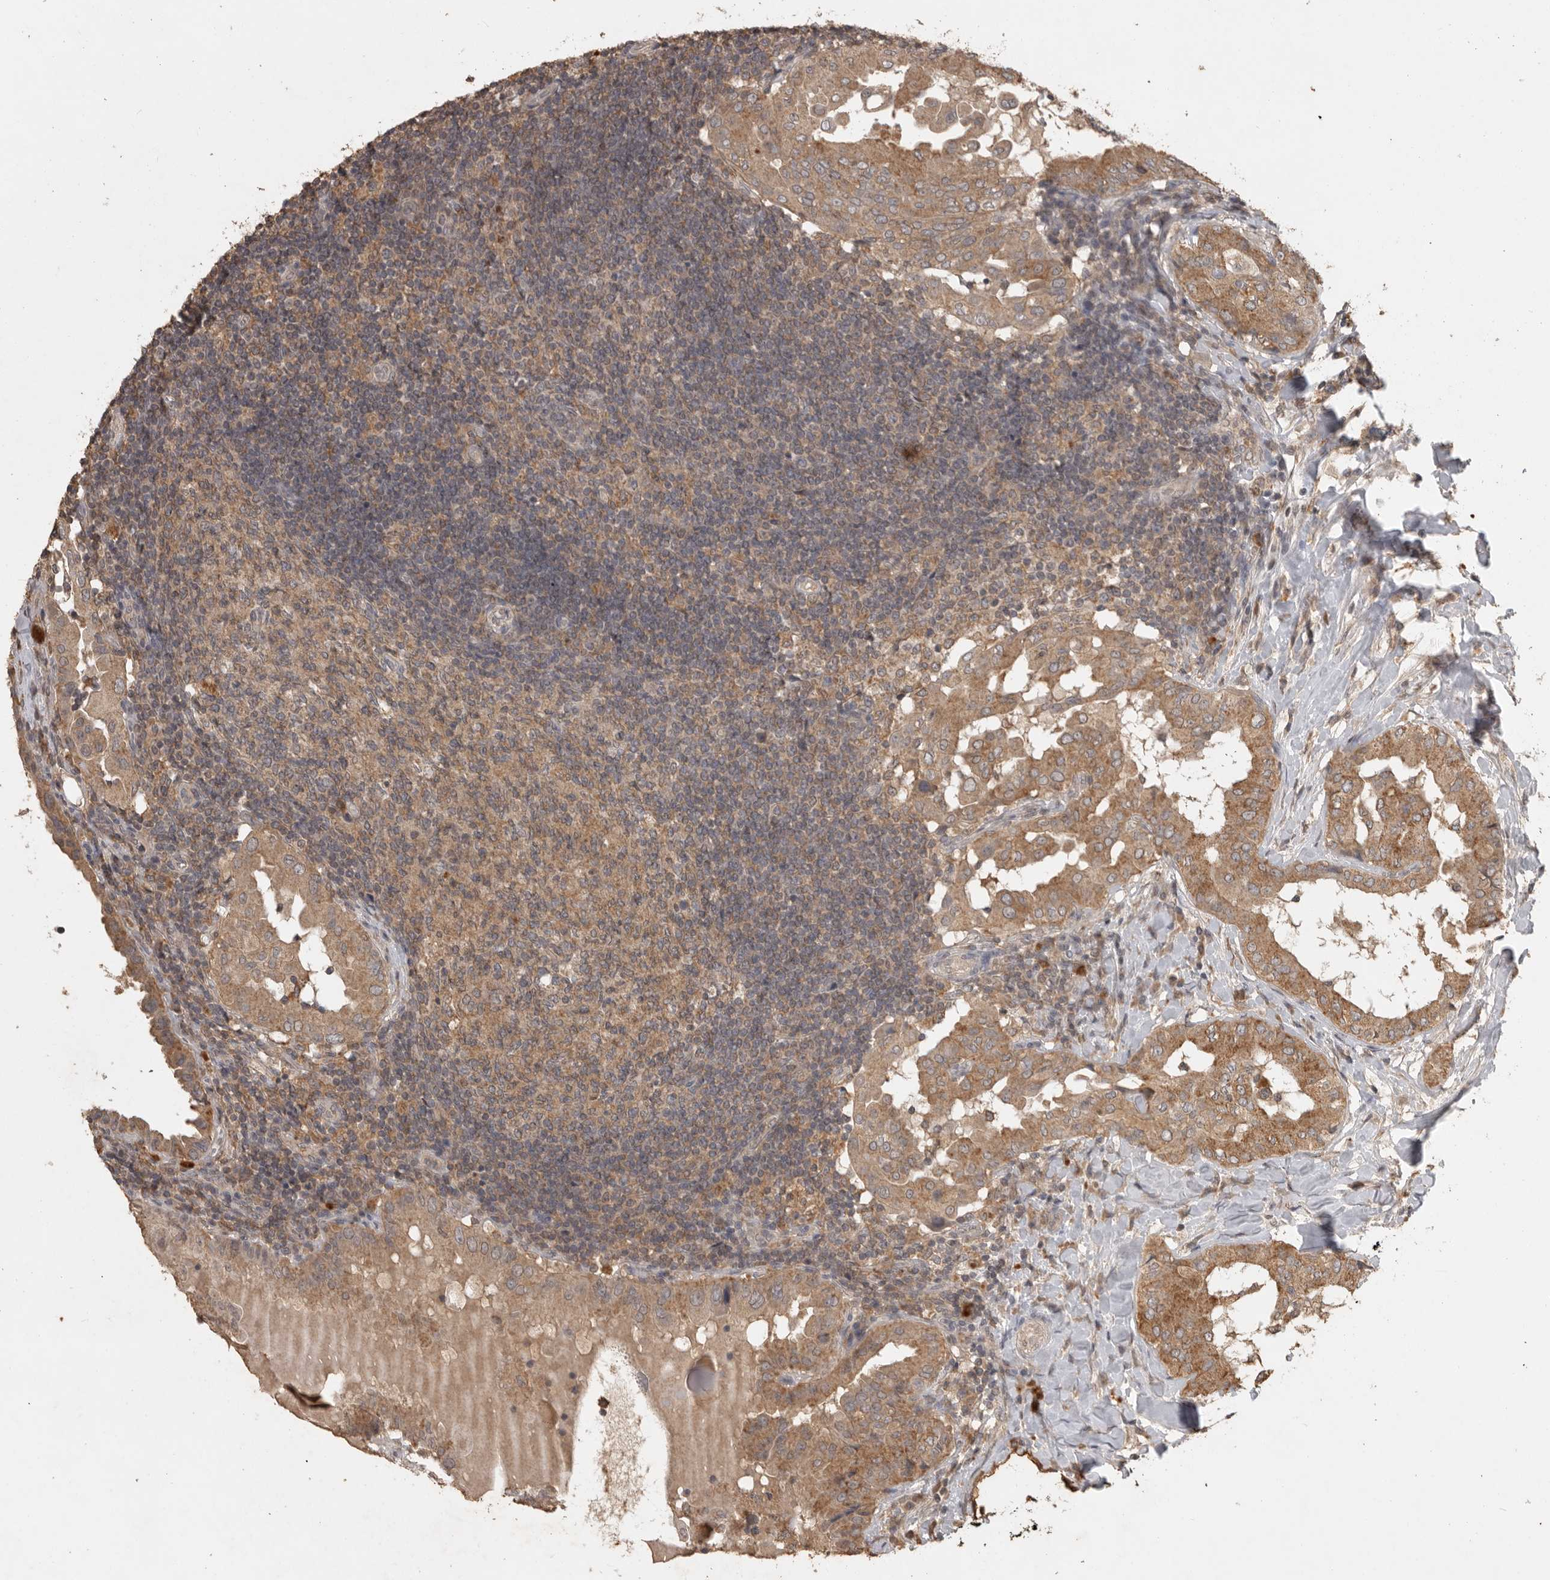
{"staining": {"intensity": "moderate", "quantity": ">75%", "location": "cytoplasmic/membranous"}, "tissue": "thyroid cancer", "cell_type": "Tumor cells", "image_type": "cancer", "snomed": [{"axis": "morphology", "description": "Papillary adenocarcinoma, NOS"}, {"axis": "topography", "description": "Thyroid gland"}], "caption": "IHC histopathology image of neoplastic tissue: thyroid cancer stained using immunohistochemistry (IHC) reveals medium levels of moderate protein expression localized specifically in the cytoplasmic/membranous of tumor cells, appearing as a cytoplasmic/membranous brown color.", "gene": "ADAMTS4", "patient": {"sex": "male", "age": 33}}